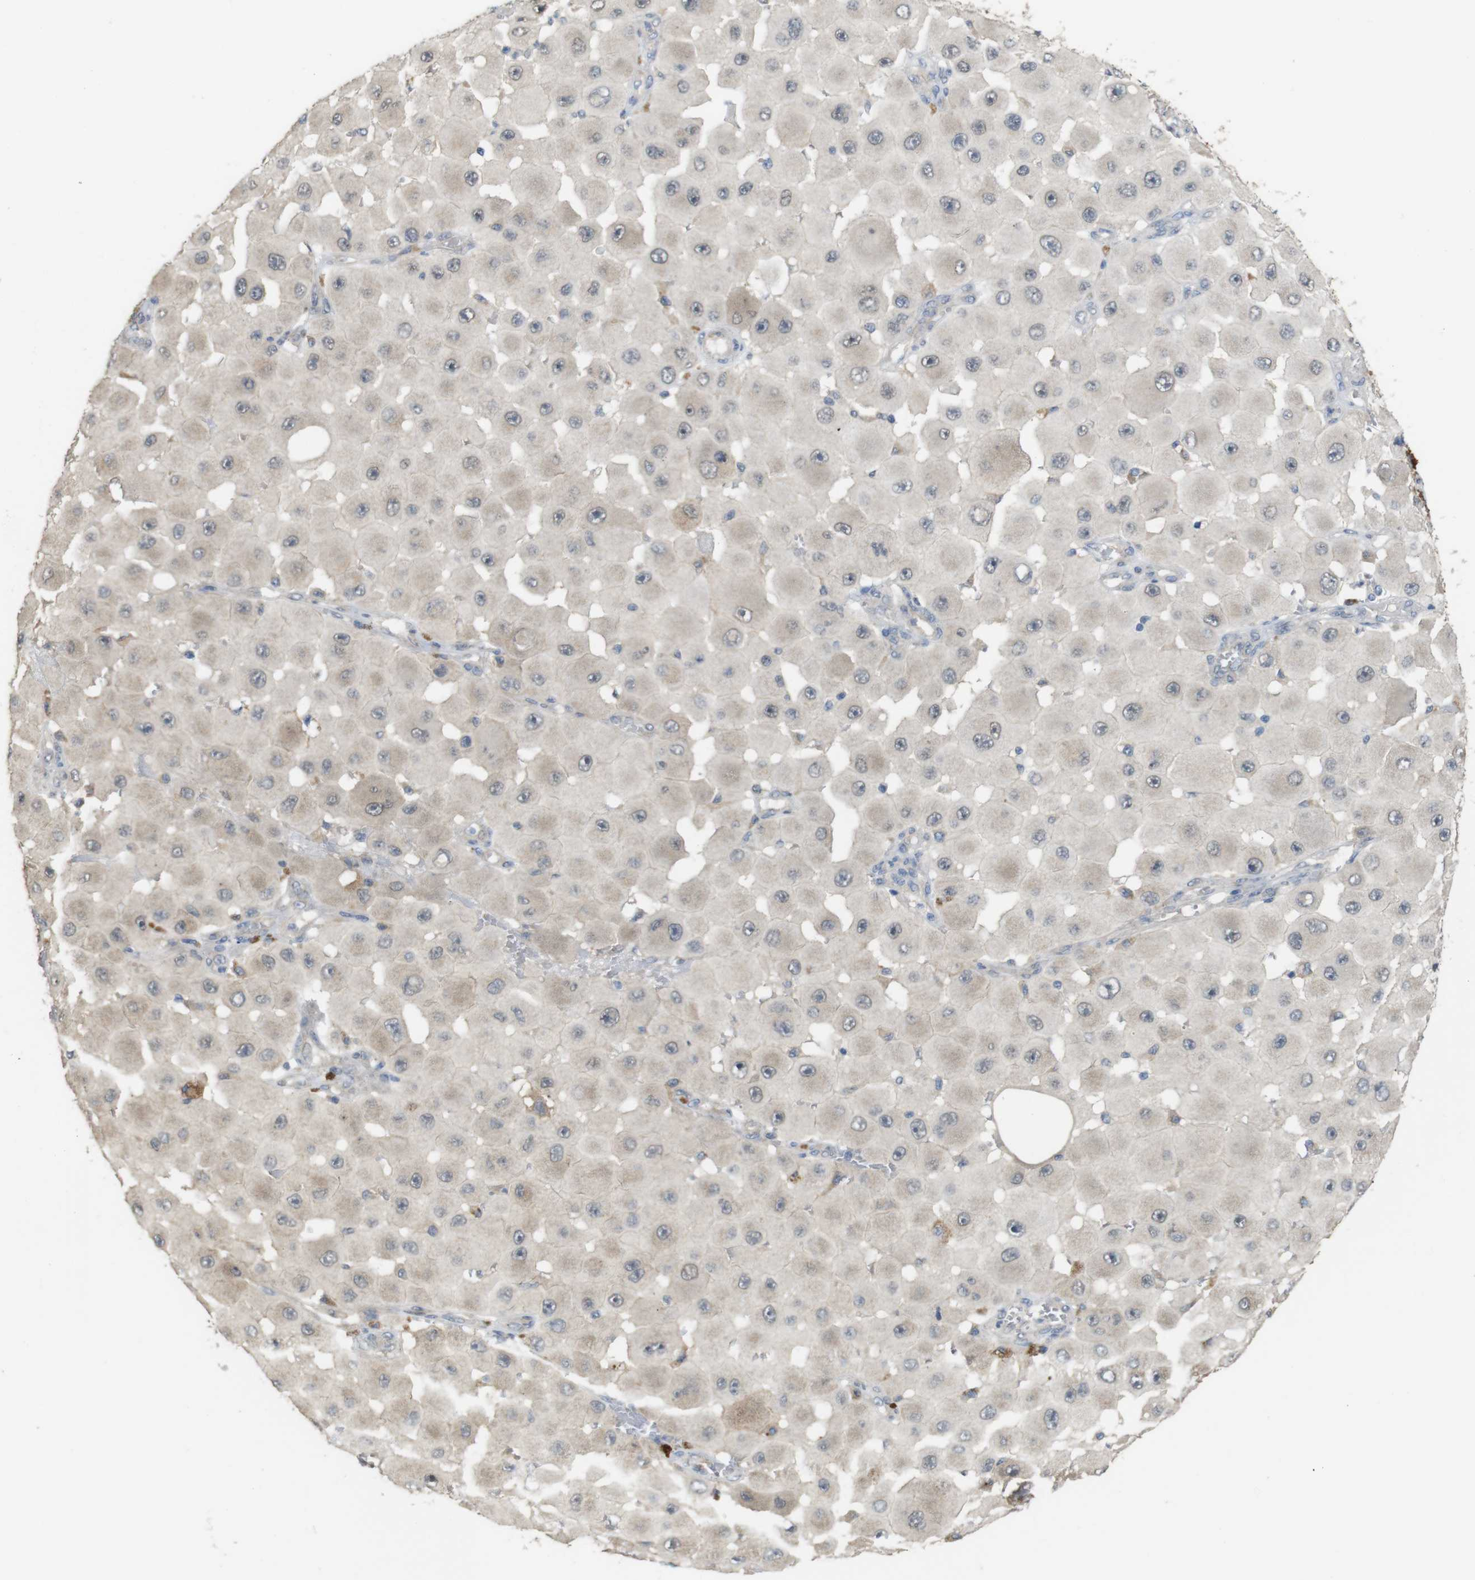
{"staining": {"intensity": "weak", "quantity": "<25%", "location": "cytoplasmic/membranous"}, "tissue": "melanoma", "cell_type": "Tumor cells", "image_type": "cancer", "snomed": [{"axis": "morphology", "description": "Malignant melanoma, NOS"}, {"axis": "topography", "description": "Skin"}], "caption": "IHC image of human melanoma stained for a protein (brown), which exhibits no staining in tumor cells.", "gene": "CDC34", "patient": {"sex": "female", "age": 81}}